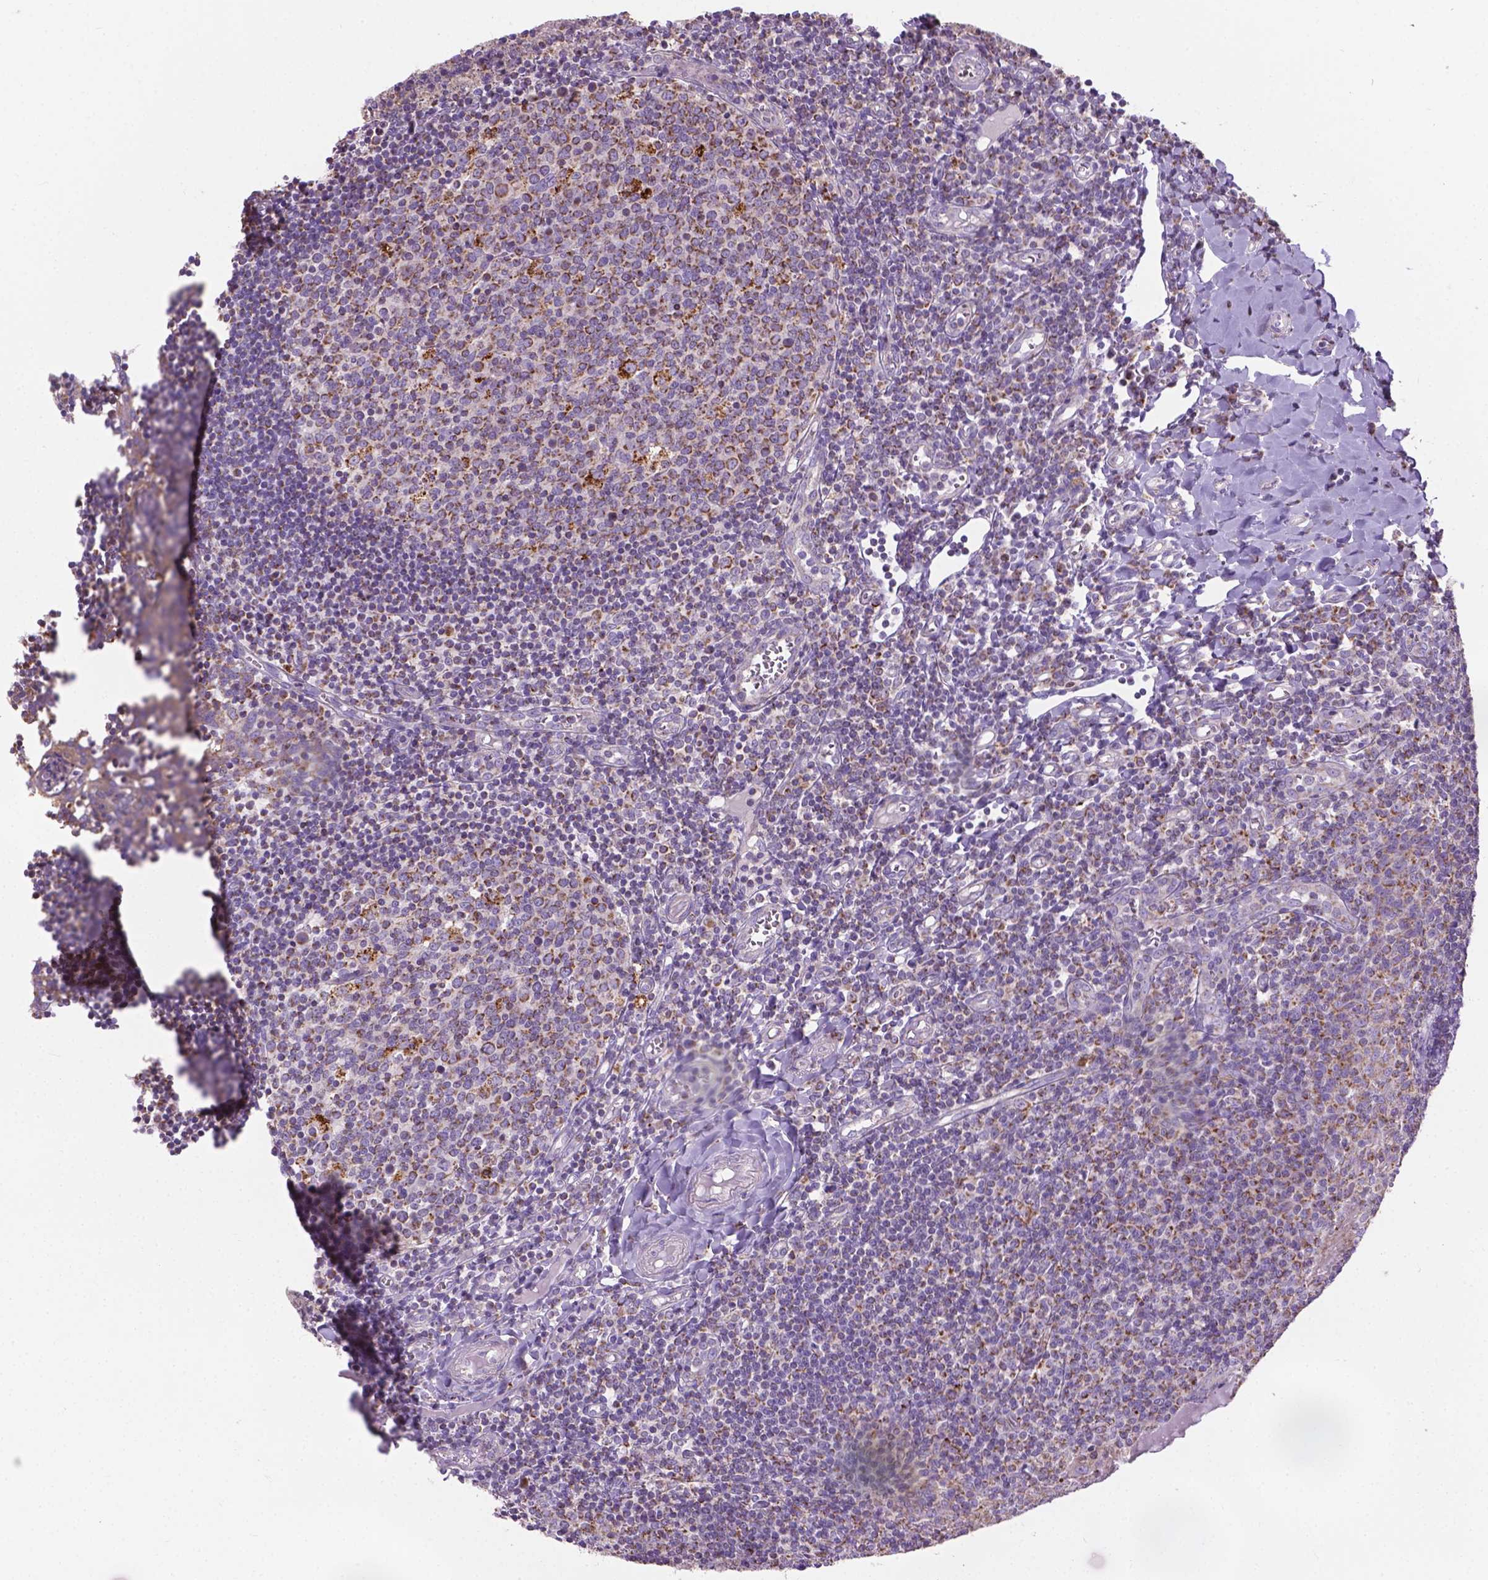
{"staining": {"intensity": "strong", "quantity": "25%-75%", "location": "cytoplasmic/membranous"}, "tissue": "lymph node", "cell_type": "Germinal center cells", "image_type": "normal", "snomed": [{"axis": "morphology", "description": "Normal tissue, NOS"}, {"axis": "topography", "description": "Lymph node"}], "caption": "Lymph node stained with a brown dye reveals strong cytoplasmic/membranous positive staining in about 25%-75% of germinal center cells.", "gene": "VDAC1", "patient": {"sex": "female", "age": 21}}